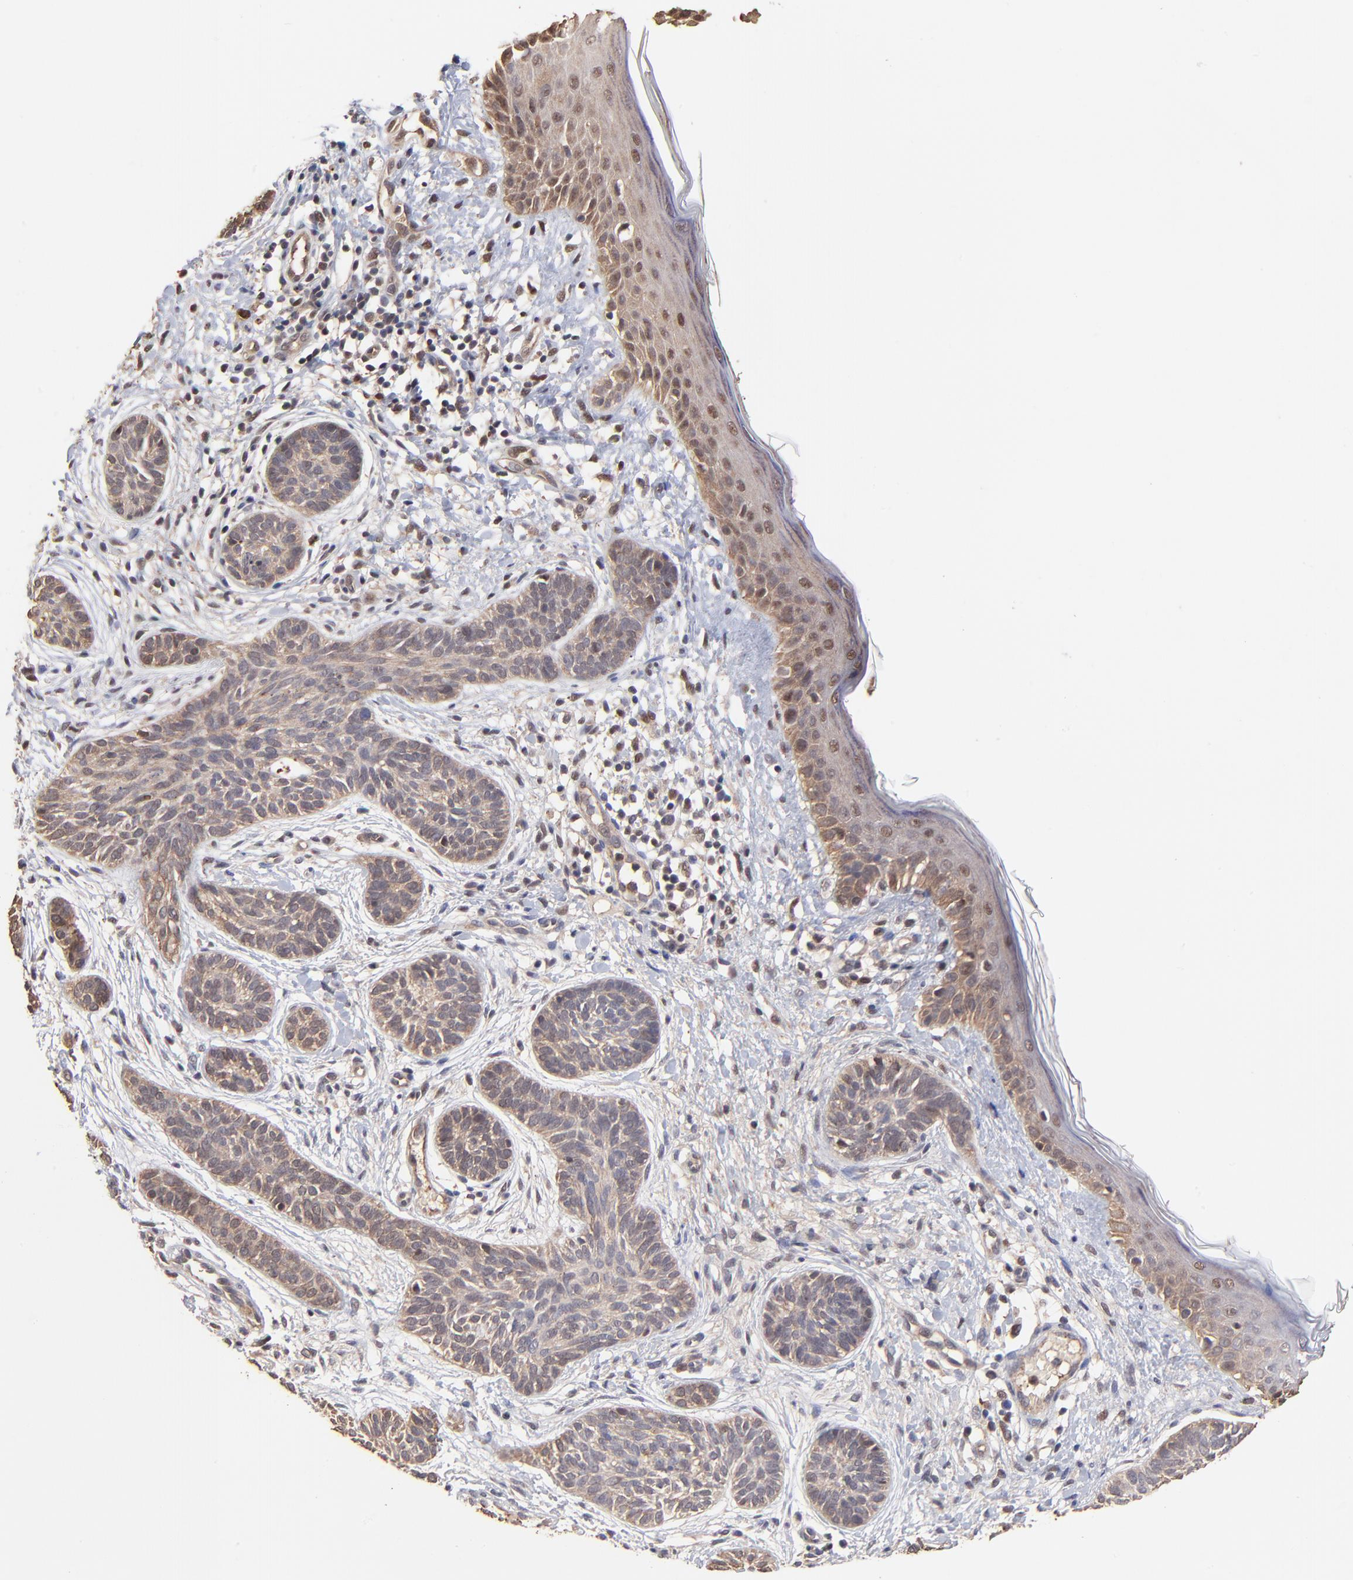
{"staining": {"intensity": "weak", "quantity": ">75%", "location": "cytoplasmic/membranous"}, "tissue": "skin cancer", "cell_type": "Tumor cells", "image_type": "cancer", "snomed": [{"axis": "morphology", "description": "Normal tissue, NOS"}, {"axis": "morphology", "description": "Basal cell carcinoma"}, {"axis": "topography", "description": "Skin"}], "caption": "Immunohistochemistry (IHC) micrograph of human skin cancer (basal cell carcinoma) stained for a protein (brown), which demonstrates low levels of weak cytoplasmic/membranous positivity in about >75% of tumor cells.", "gene": "PSMA6", "patient": {"sex": "male", "age": 63}}